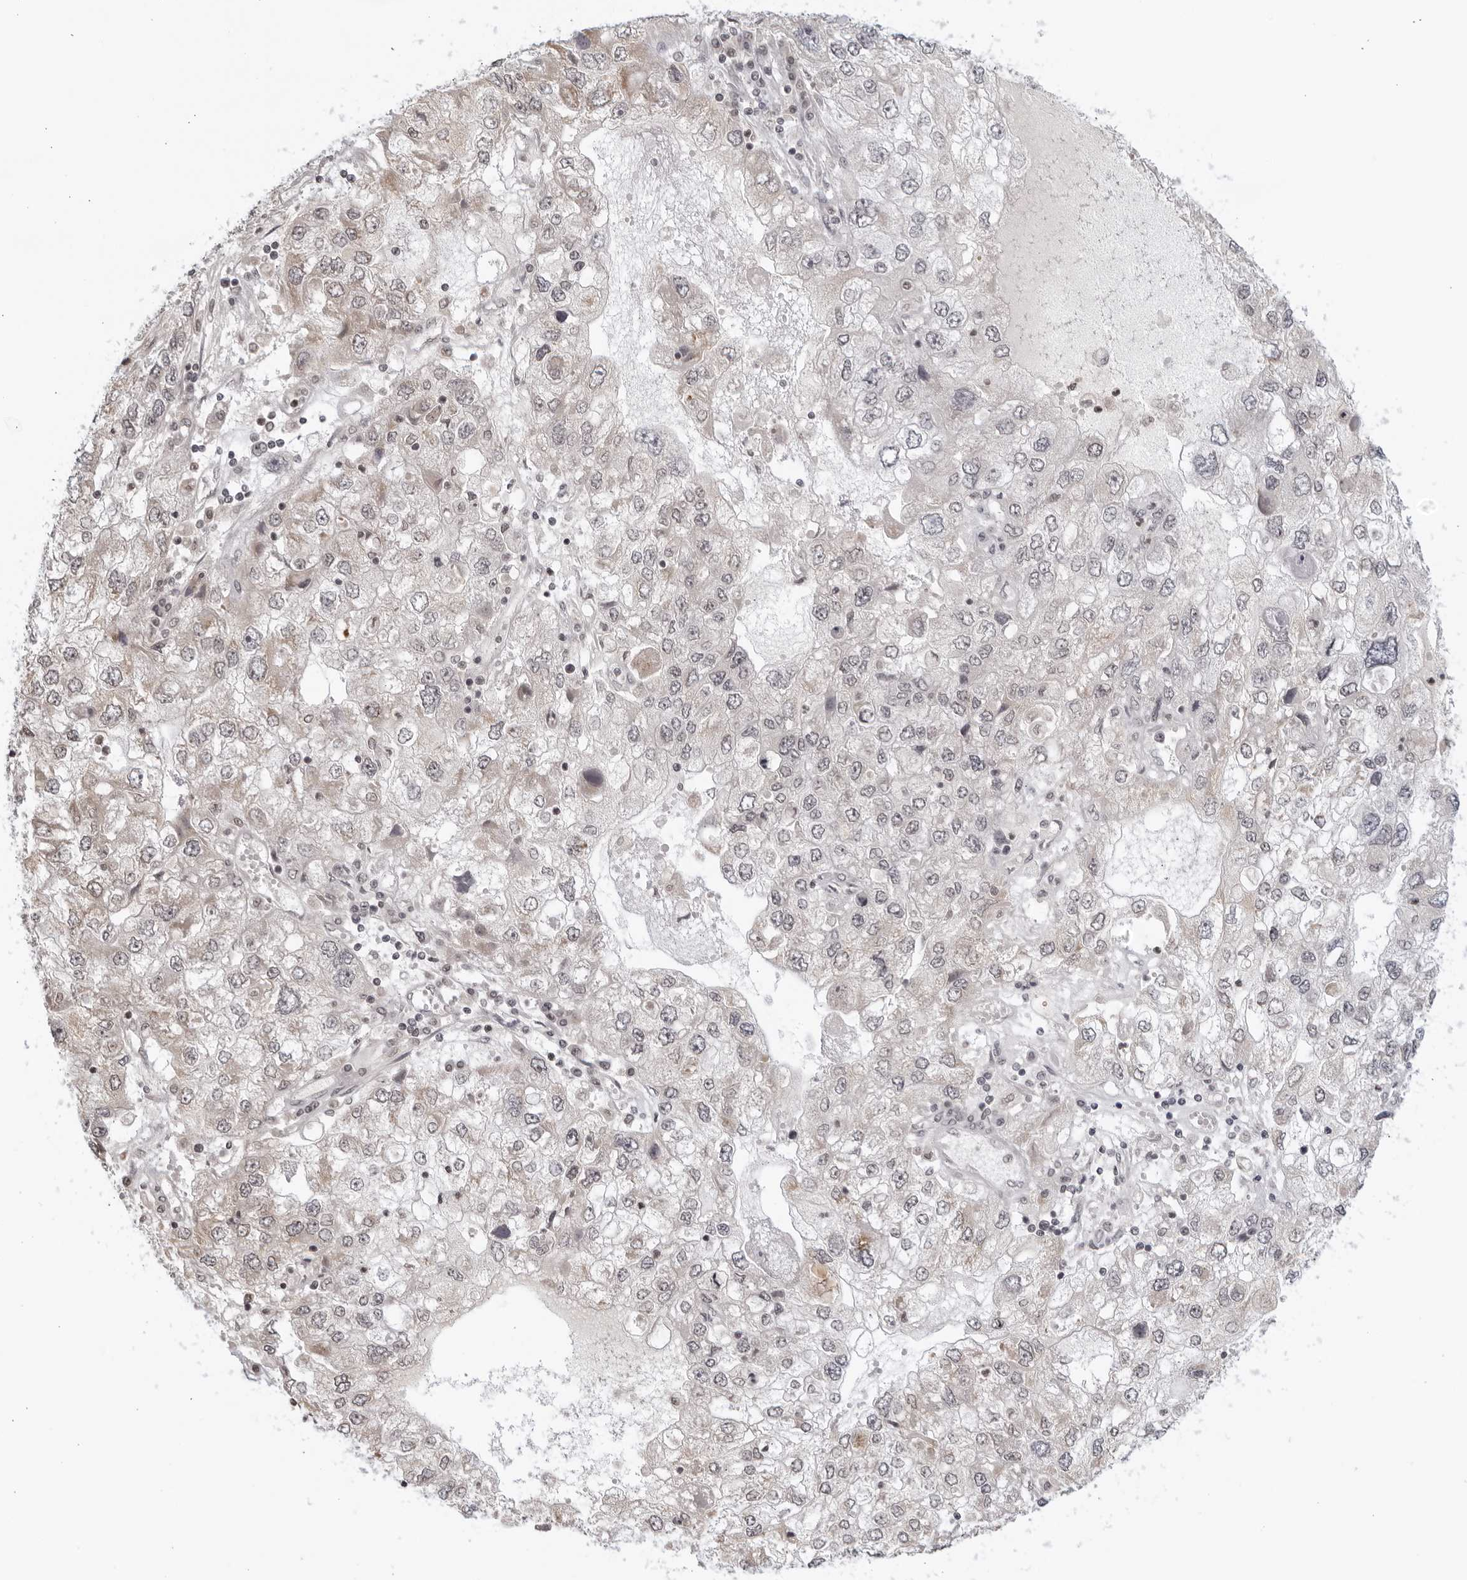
{"staining": {"intensity": "weak", "quantity": "<25%", "location": "cytoplasmic/membranous"}, "tissue": "endometrial cancer", "cell_type": "Tumor cells", "image_type": "cancer", "snomed": [{"axis": "morphology", "description": "Adenocarcinoma, NOS"}, {"axis": "topography", "description": "Endometrium"}], "caption": "Immunohistochemistry histopathology image of endometrial cancer (adenocarcinoma) stained for a protein (brown), which demonstrates no positivity in tumor cells.", "gene": "RAB11FIP3", "patient": {"sex": "female", "age": 49}}